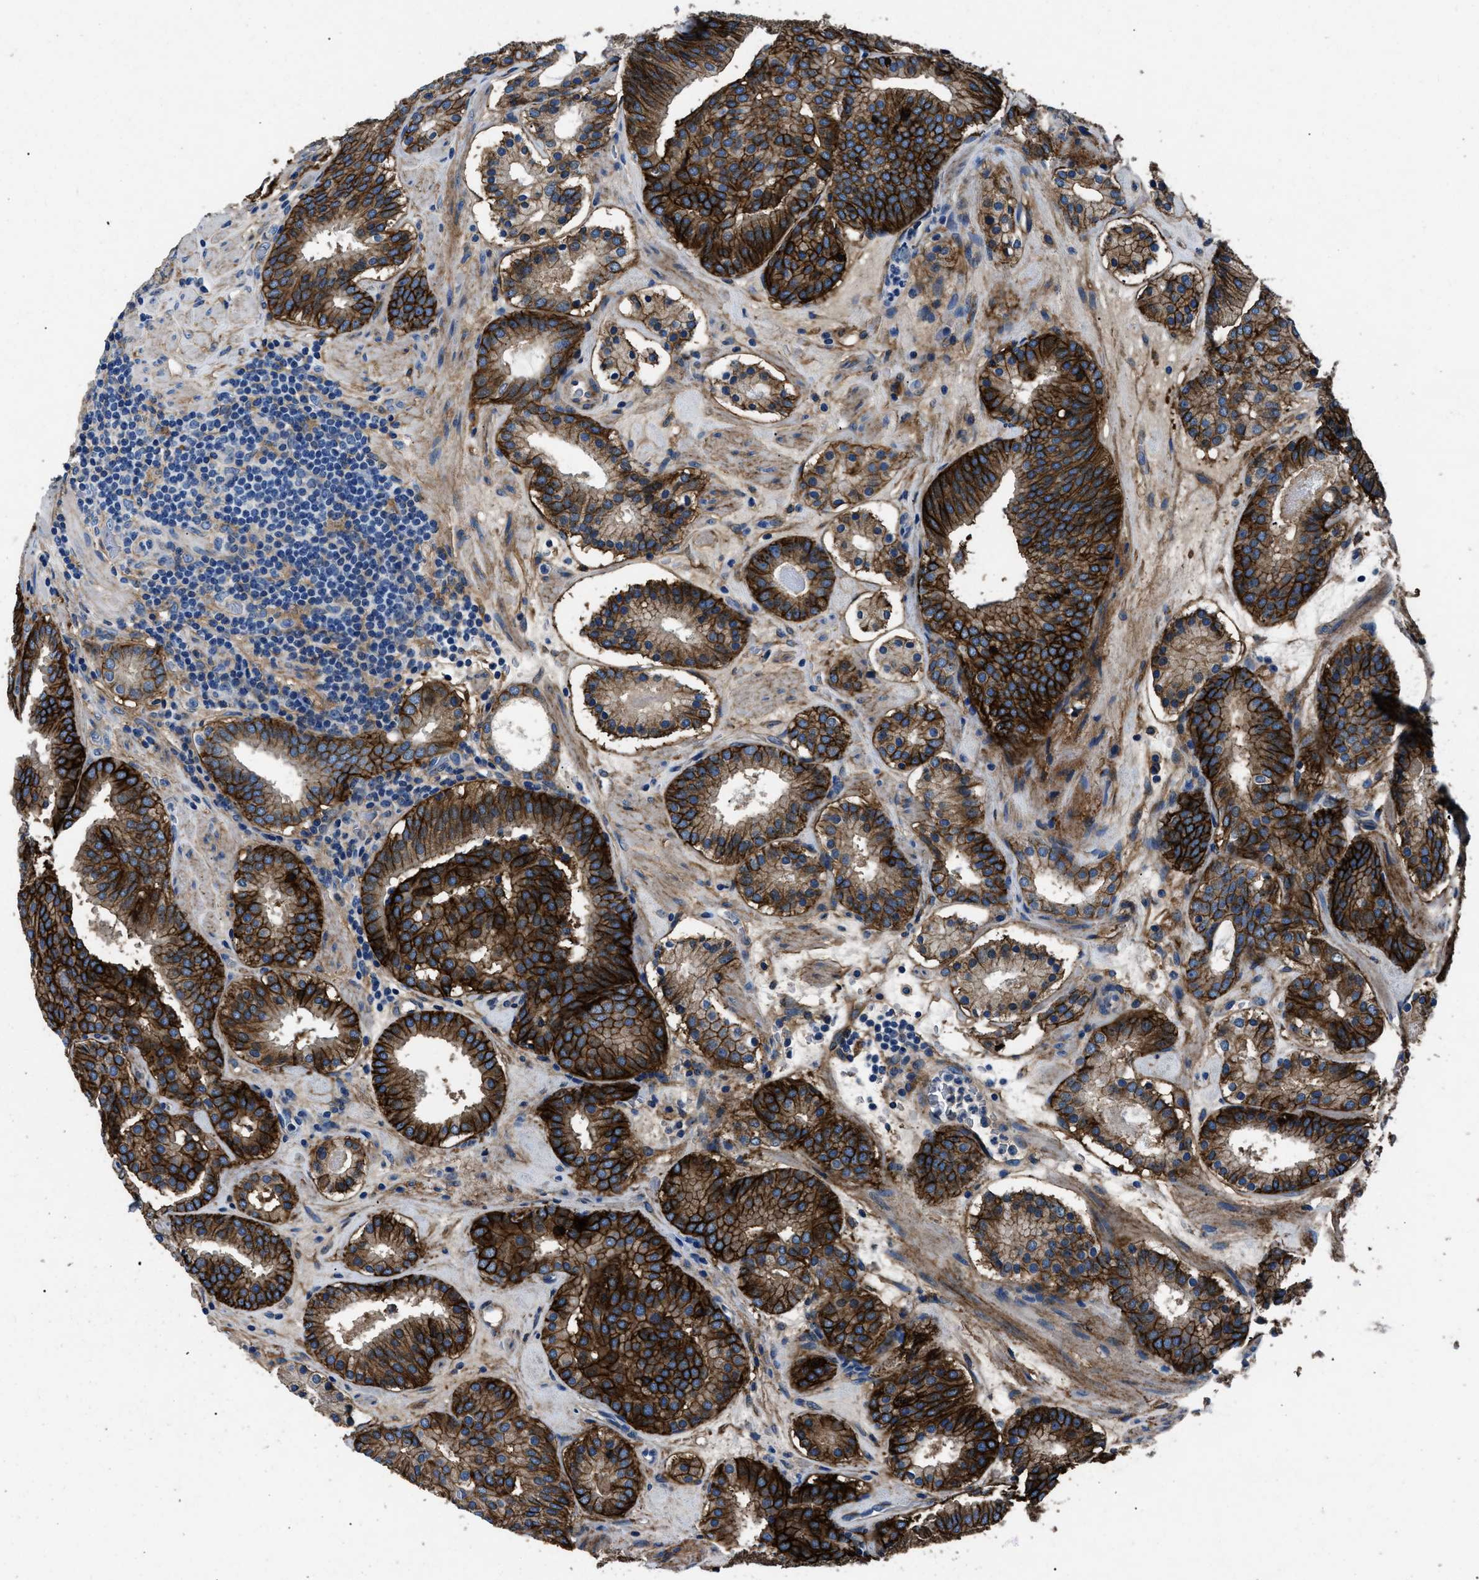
{"staining": {"intensity": "strong", "quantity": ">75%", "location": "cytoplasmic/membranous"}, "tissue": "prostate cancer", "cell_type": "Tumor cells", "image_type": "cancer", "snomed": [{"axis": "morphology", "description": "Adenocarcinoma, Low grade"}, {"axis": "topography", "description": "Prostate"}], "caption": "There is high levels of strong cytoplasmic/membranous positivity in tumor cells of low-grade adenocarcinoma (prostate), as demonstrated by immunohistochemical staining (brown color).", "gene": "CD276", "patient": {"sex": "male", "age": 69}}